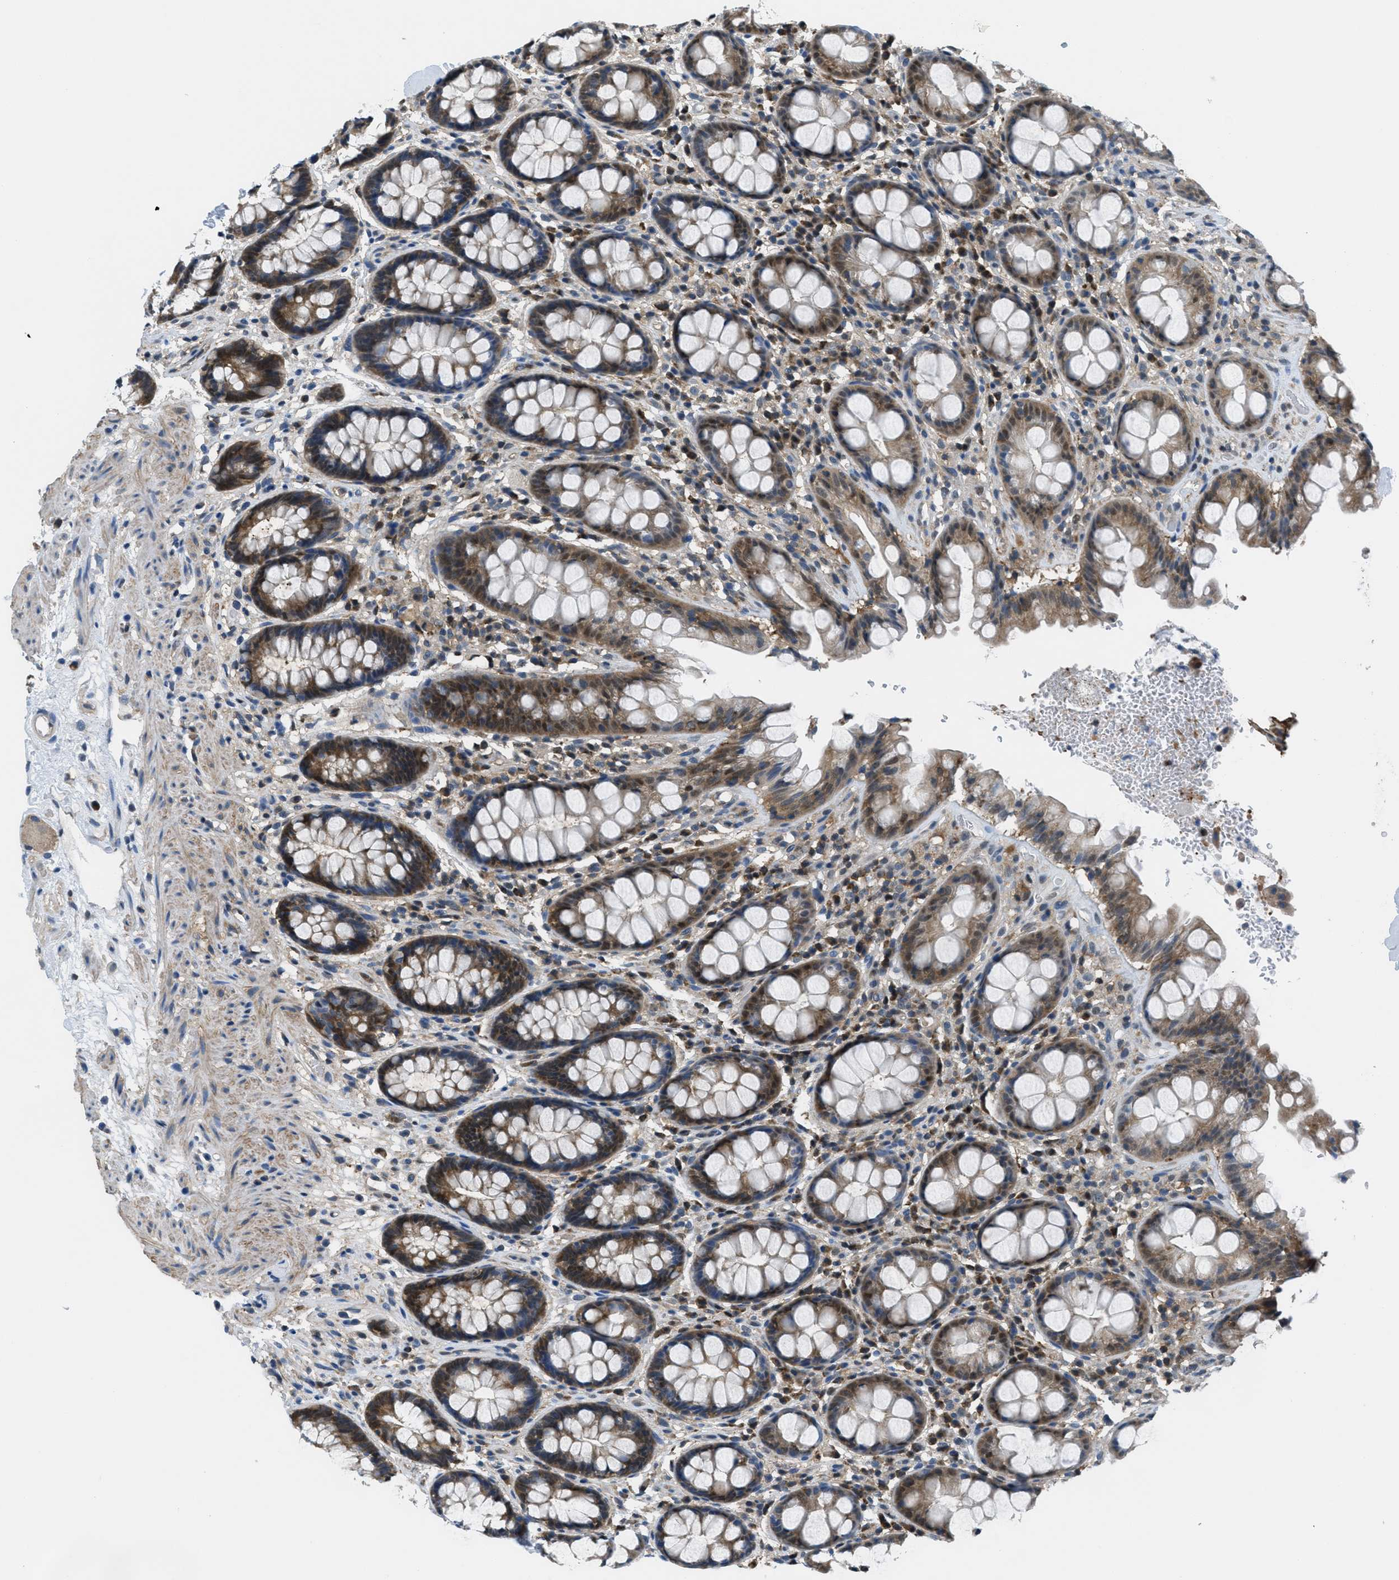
{"staining": {"intensity": "moderate", "quantity": ">75%", "location": "cytoplasmic/membranous"}, "tissue": "rectum", "cell_type": "Glandular cells", "image_type": "normal", "snomed": [{"axis": "morphology", "description": "Normal tissue, NOS"}, {"axis": "topography", "description": "Rectum"}], "caption": "About >75% of glandular cells in unremarkable rectum display moderate cytoplasmic/membranous protein expression as visualized by brown immunohistochemical staining.", "gene": "PIP5K1C", "patient": {"sex": "male", "age": 64}}